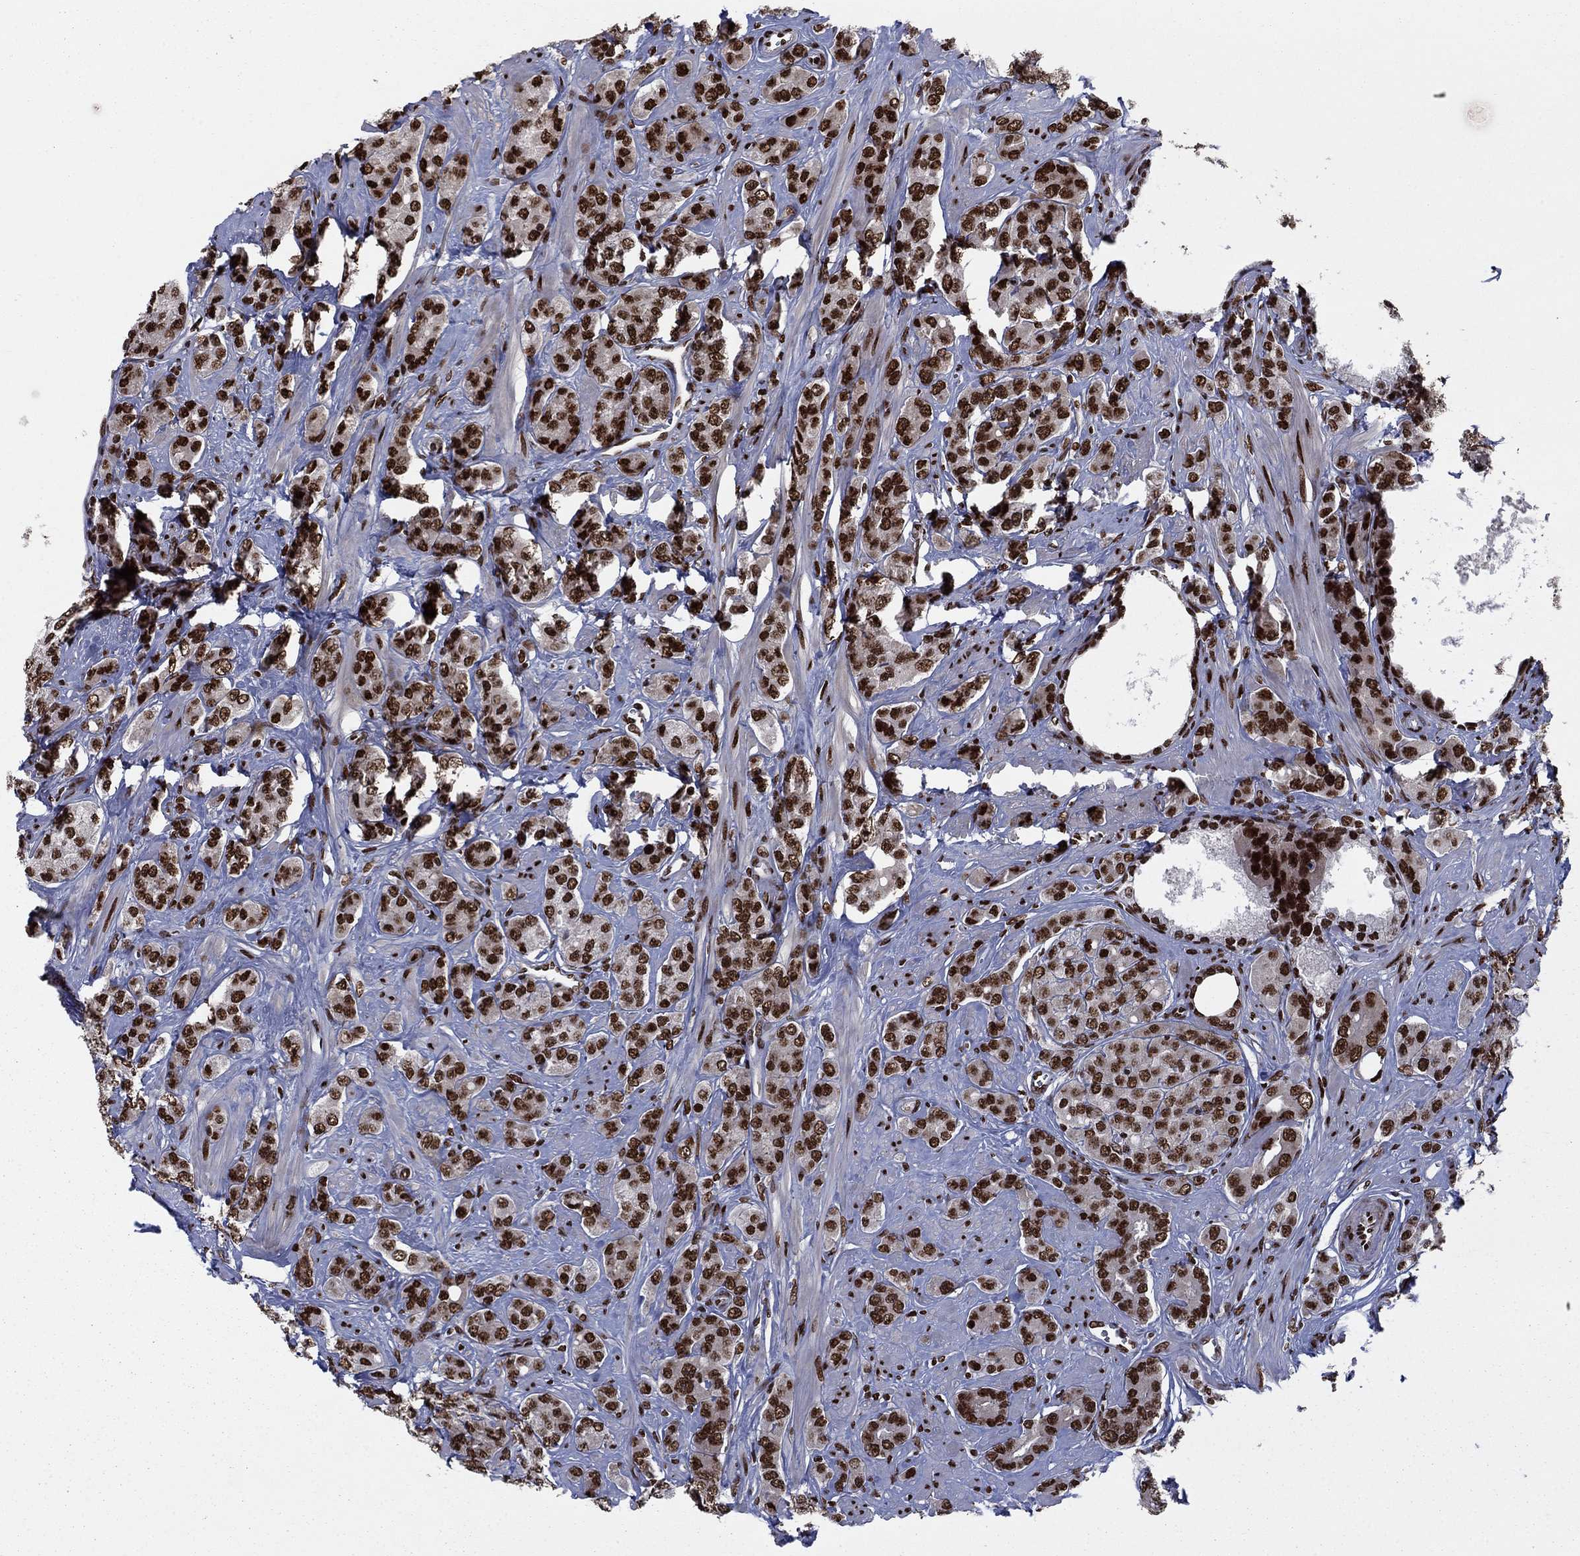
{"staining": {"intensity": "strong", "quantity": ">75%", "location": "nuclear"}, "tissue": "prostate cancer", "cell_type": "Tumor cells", "image_type": "cancer", "snomed": [{"axis": "morphology", "description": "Adenocarcinoma, NOS"}, {"axis": "topography", "description": "Prostate"}], "caption": "Protein staining of prostate cancer (adenocarcinoma) tissue shows strong nuclear expression in approximately >75% of tumor cells. The staining was performed using DAB to visualize the protein expression in brown, while the nuclei were stained in blue with hematoxylin (Magnification: 20x).", "gene": "USP54", "patient": {"sex": "male", "age": 67}}